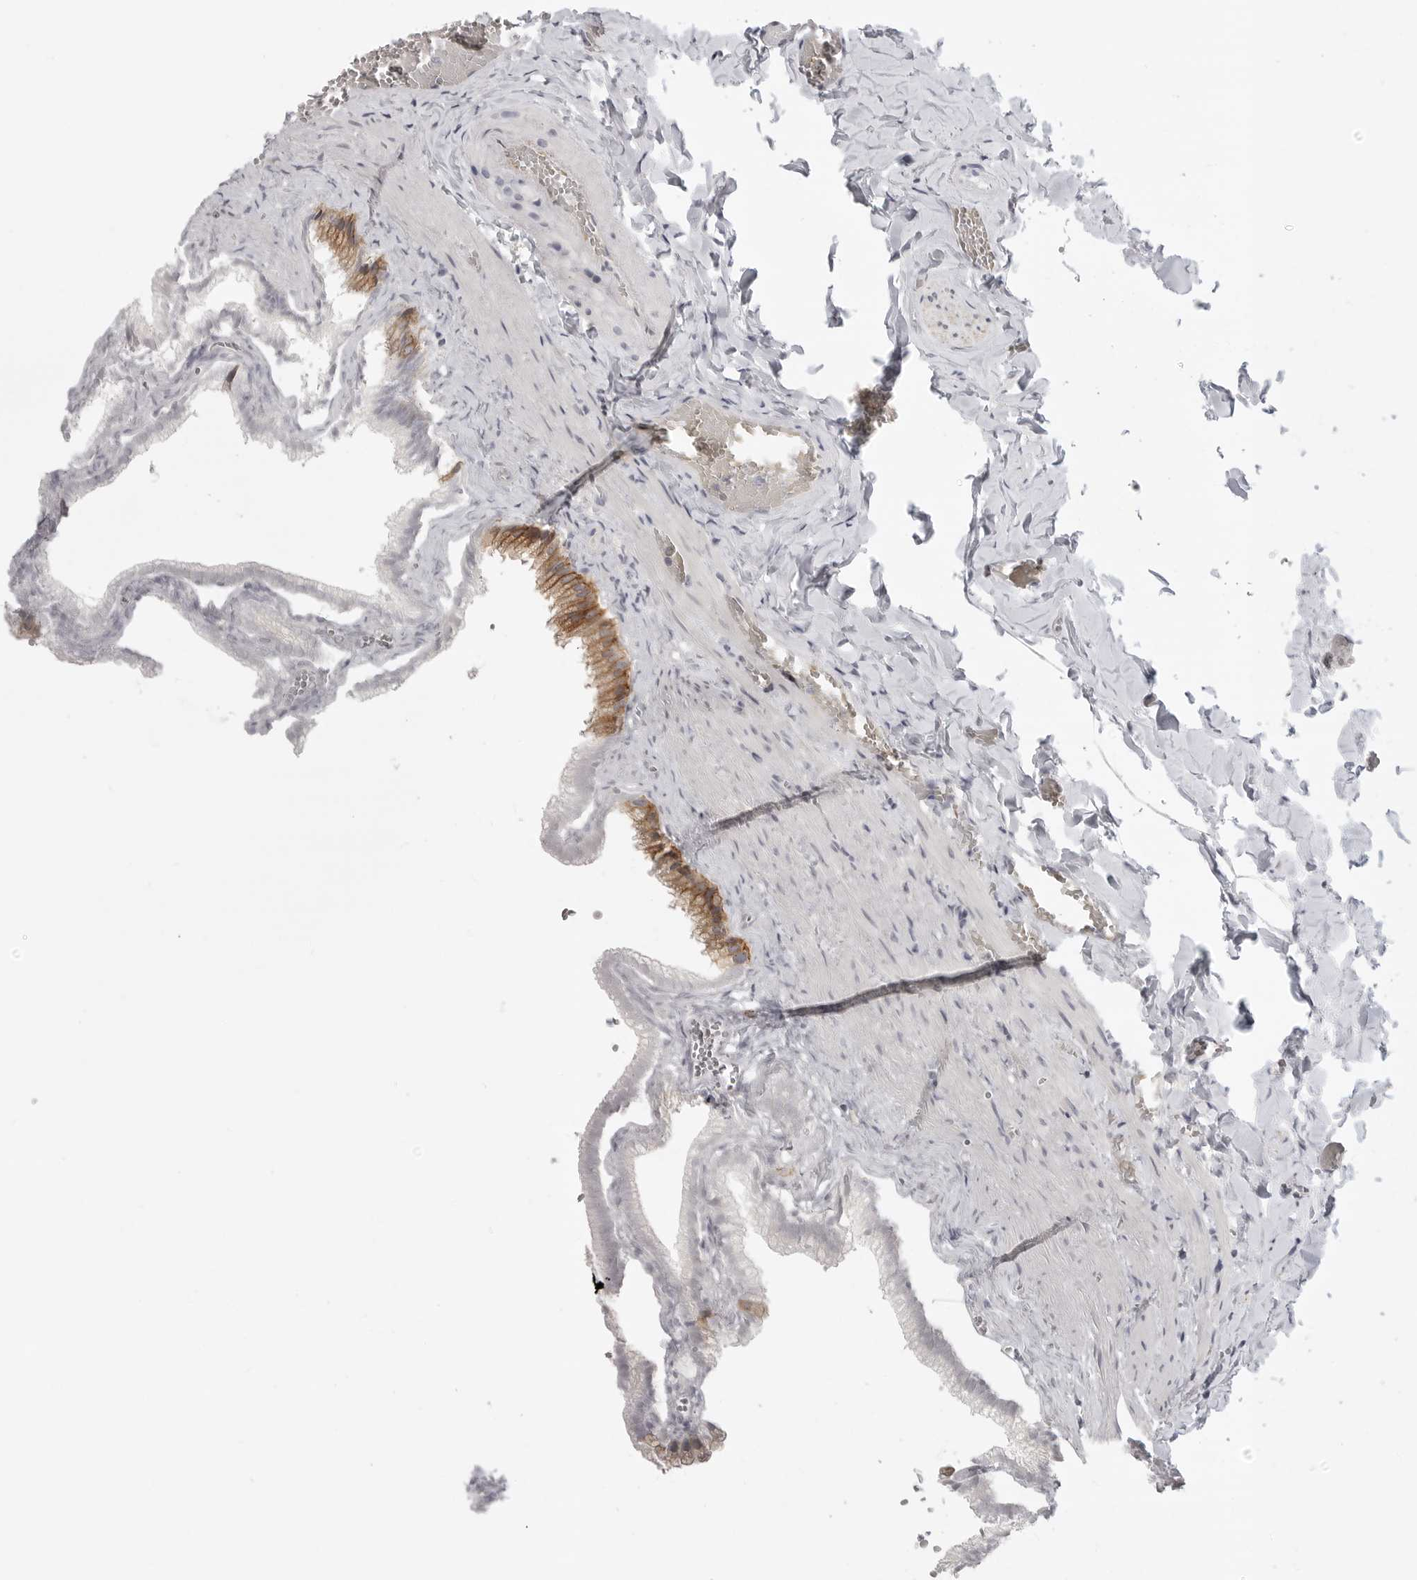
{"staining": {"intensity": "moderate", "quantity": ">75%", "location": "cytoplasmic/membranous"}, "tissue": "gallbladder", "cell_type": "Glandular cells", "image_type": "normal", "snomed": [{"axis": "morphology", "description": "Normal tissue, NOS"}, {"axis": "topography", "description": "Gallbladder"}], "caption": "The histopathology image exhibits immunohistochemical staining of normal gallbladder. There is moderate cytoplasmic/membranous staining is appreciated in approximately >75% of glandular cells.", "gene": "CEP295NL", "patient": {"sex": "male", "age": 38}}